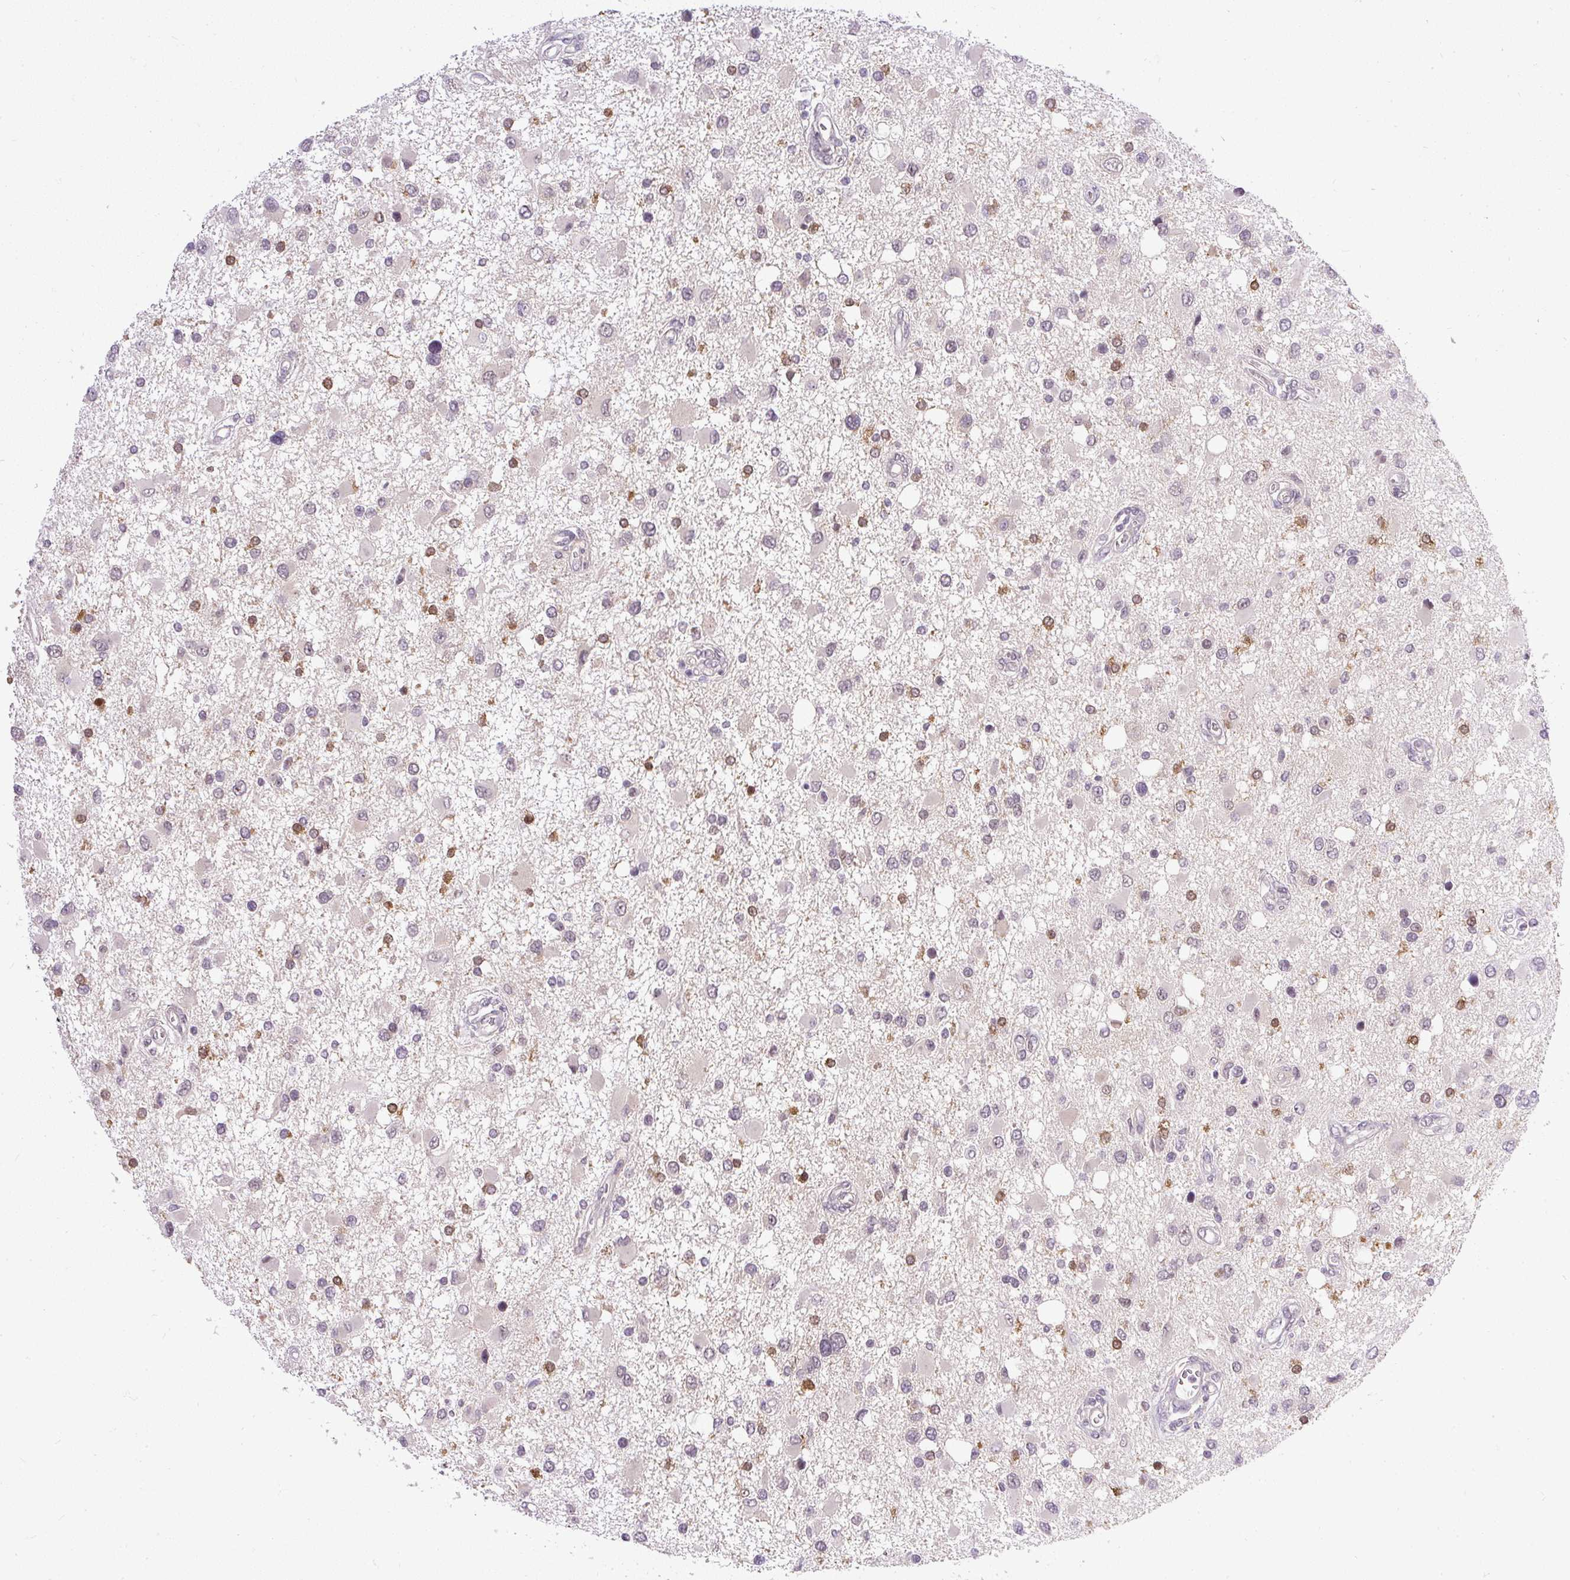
{"staining": {"intensity": "negative", "quantity": "none", "location": "none"}, "tissue": "glioma", "cell_type": "Tumor cells", "image_type": "cancer", "snomed": [{"axis": "morphology", "description": "Glioma, malignant, High grade"}, {"axis": "topography", "description": "Brain"}], "caption": "Tumor cells show no significant expression in high-grade glioma (malignant).", "gene": "FAM117B", "patient": {"sex": "male", "age": 53}}